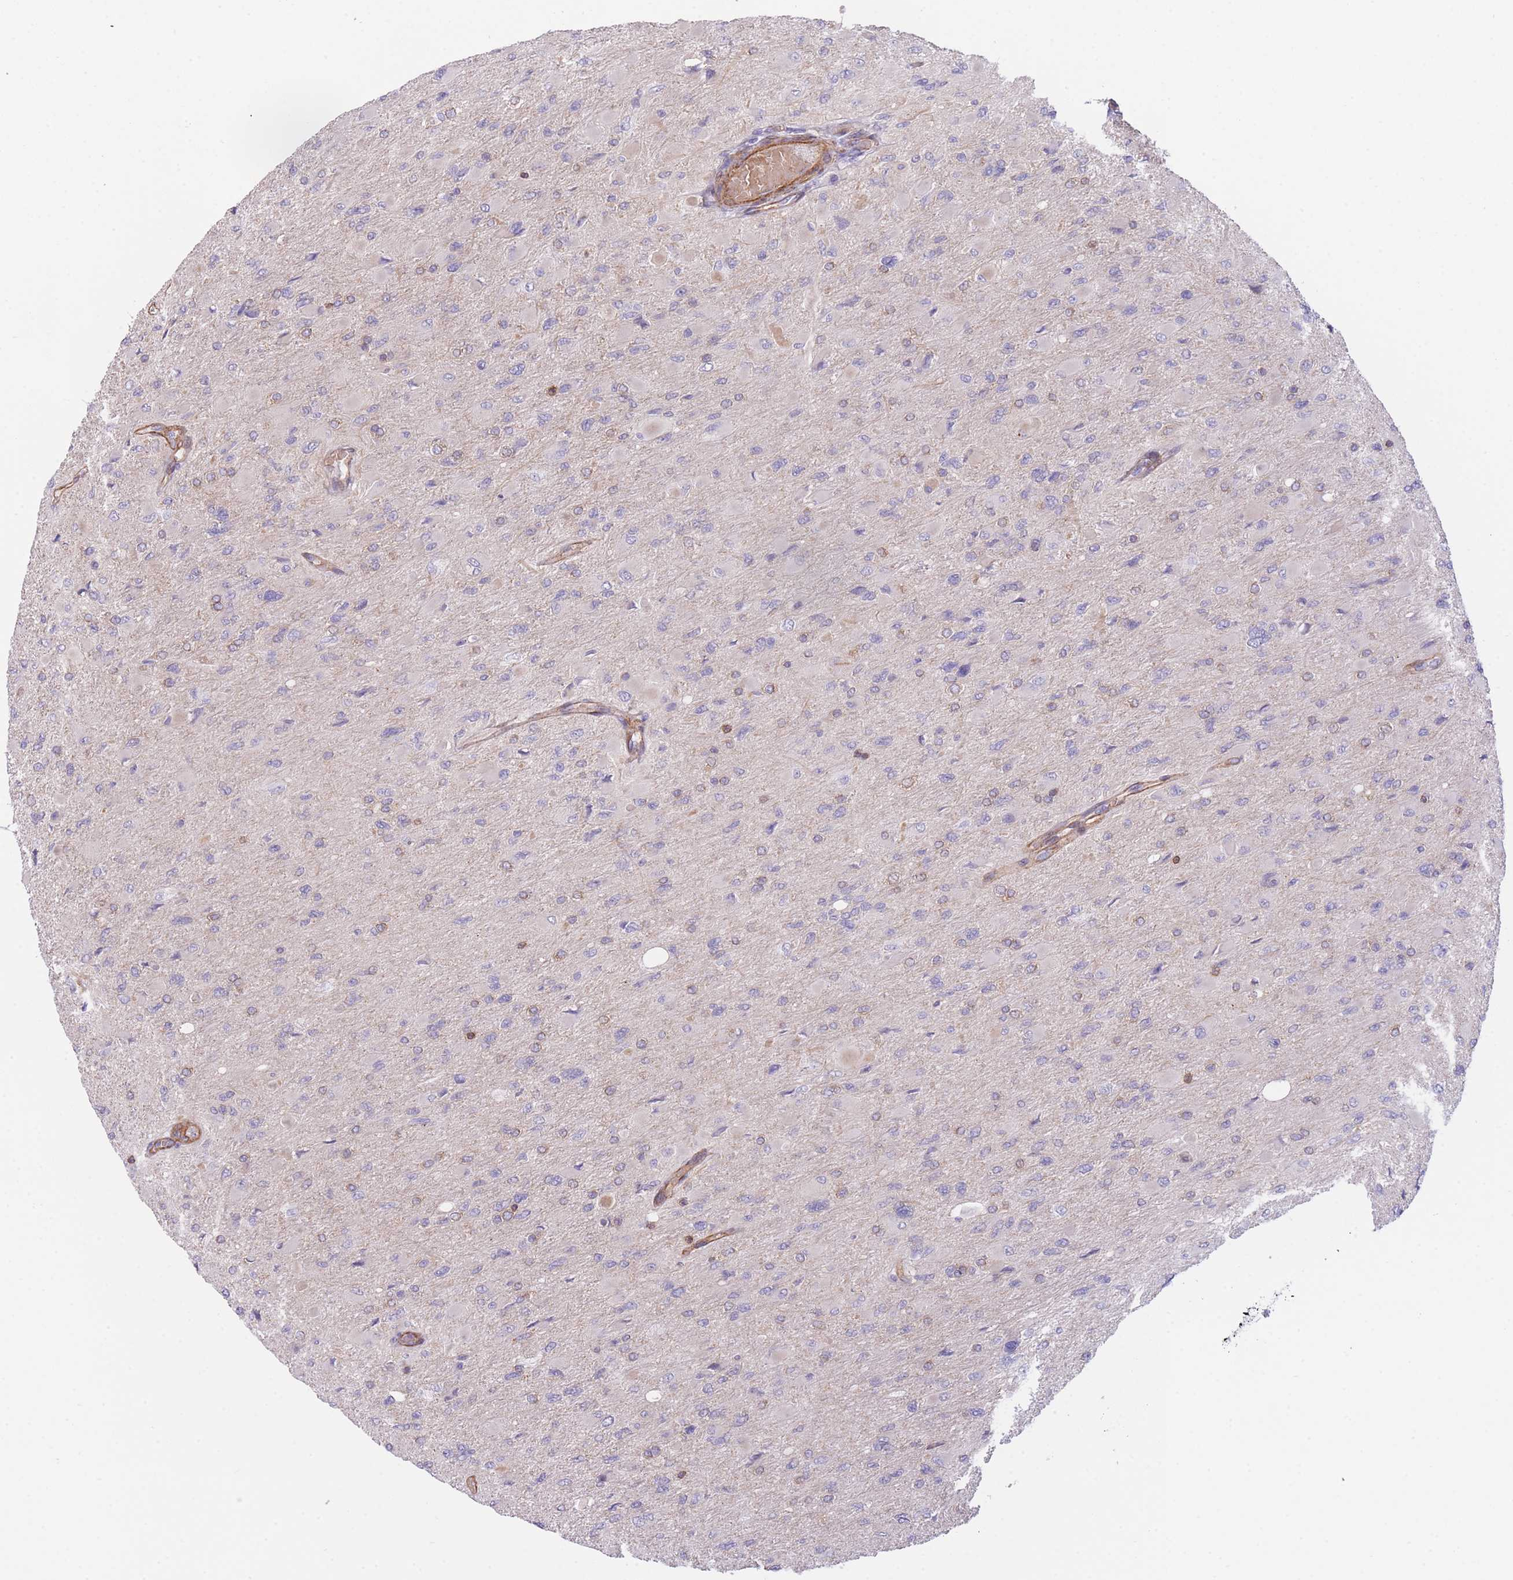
{"staining": {"intensity": "negative", "quantity": "none", "location": "none"}, "tissue": "glioma", "cell_type": "Tumor cells", "image_type": "cancer", "snomed": [{"axis": "morphology", "description": "Glioma, malignant, High grade"}, {"axis": "topography", "description": "Cerebral cortex"}], "caption": "Tumor cells show no significant expression in glioma. (DAB immunohistochemistry, high magnification).", "gene": "CDC25B", "patient": {"sex": "female", "age": 36}}